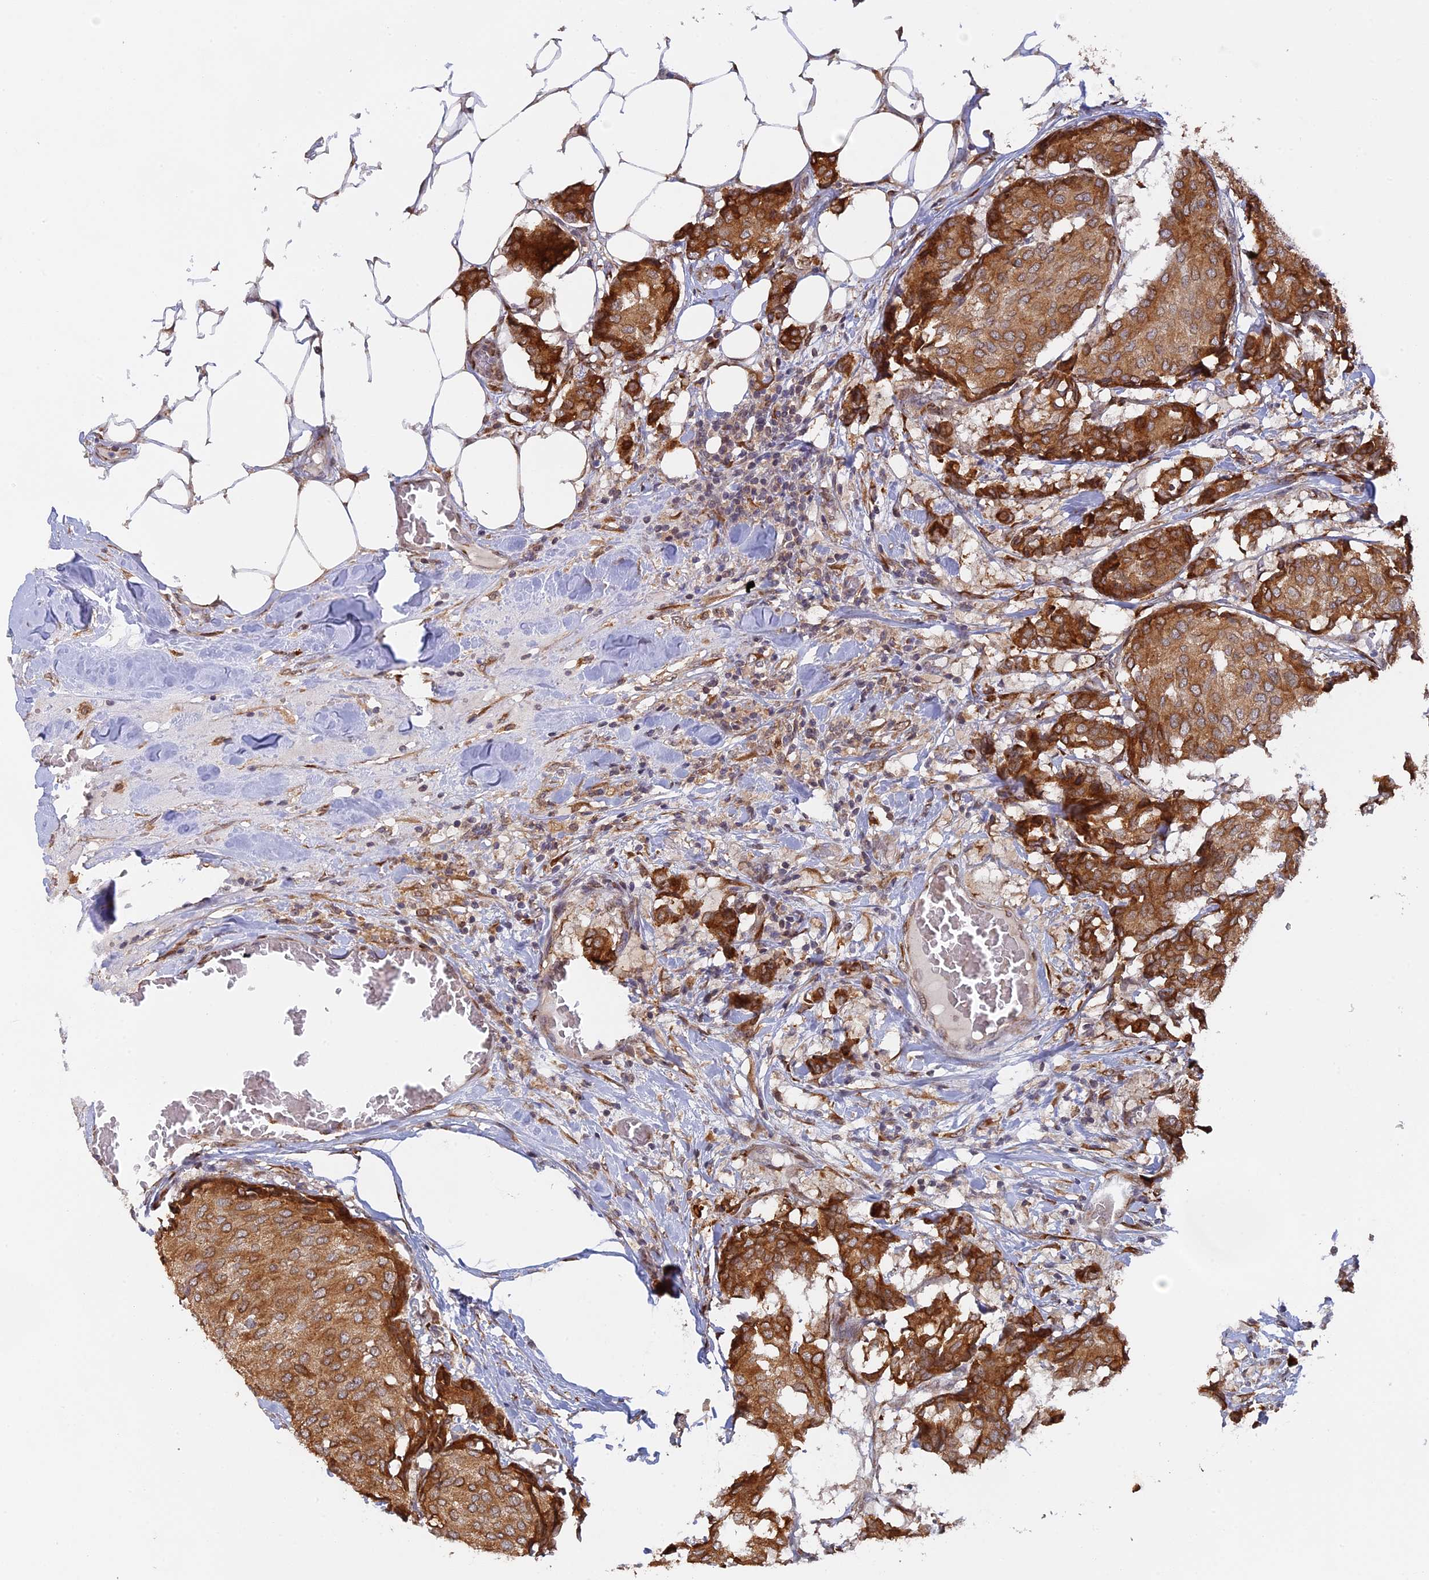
{"staining": {"intensity": "strong", "quantity": ">75%", "location": "cytoplasmic/membranous"}, "tissue": "breast cancer", "cell_type": "Tumor cells", "image_type": "cancer", "snomed": [{"axis": "morphology", "description": "Duct carcinoma"}, {"axis": "topography", "description": "Breast"}], "caption": "Tumor cells reveal high levels of strong cytoplasmic/membranous positivity in about >75% of cells in human breast cancer. The staining was performed using DAB to visualize the protein expression in brown, while the nuclei were stained in blue with hematoxylin (Magnification: 20x).", "gene": "SNX17", "patient": {"sex": "female", "age": 75}}